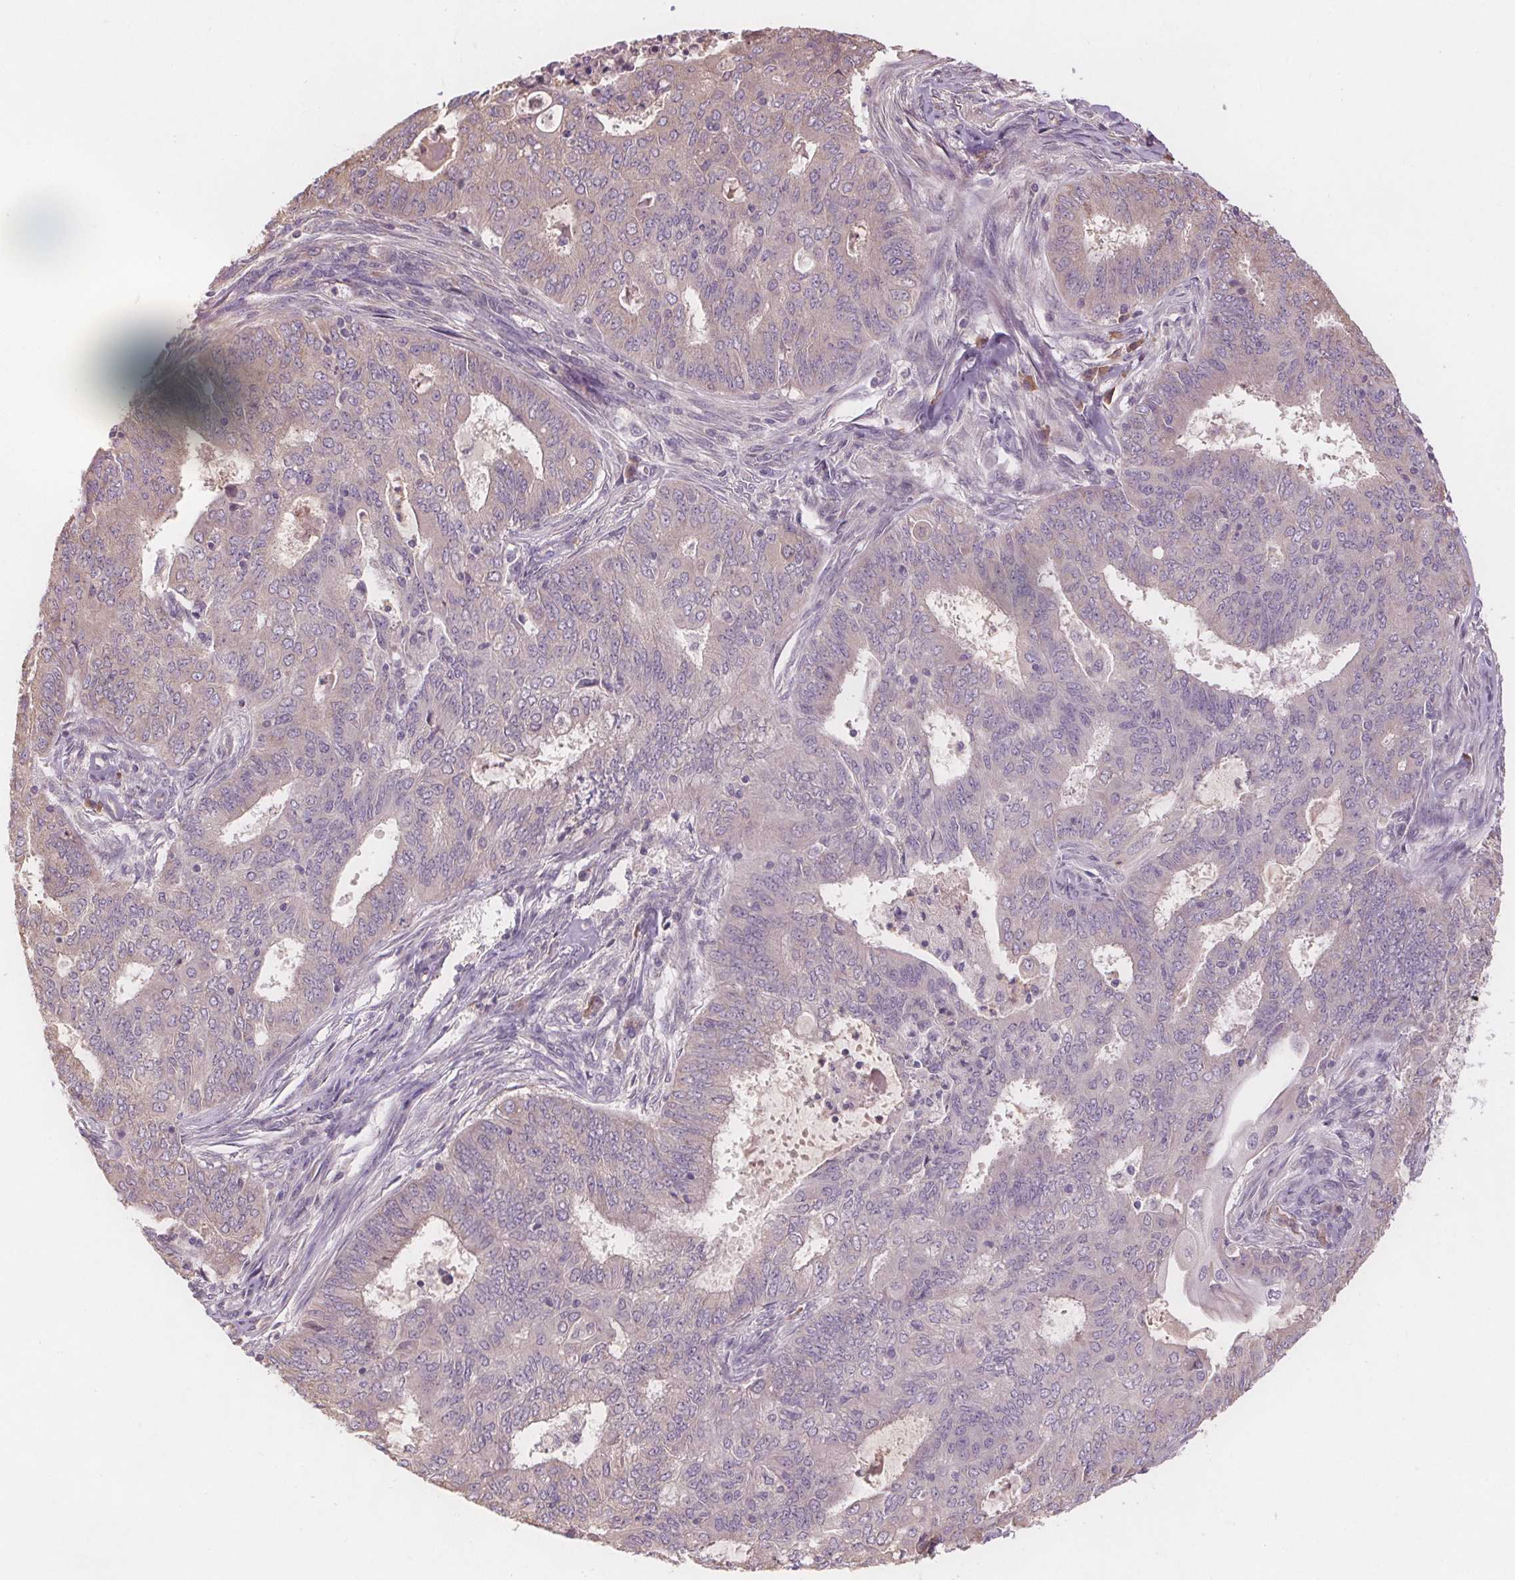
{"staining": {"intensity": "negative", "quantity": "none", "location": "none"}, "tissue": "endometrial cancer", "cell_type": "Tumor cells", "image_type": "cancer", "snomed": [{"axis": "morphology", "description": "Adenocarcinoma, NOS"}, {"axis": "topography", "description": "Endometrium"}], "caption": "An immunohistochemistry image of endometrial cancer is shown. There is no staining in tumor cells of endometrial cancer. (Stains: DAB (3,3'-diaminobenzidine) immunohistochemistry (IHC) with hematoxylin counter stain, Microscopy: brightfield microscopy at high magnification).", "gene": "TMEM80", "patient": {"sex": "female", "age": 62}}